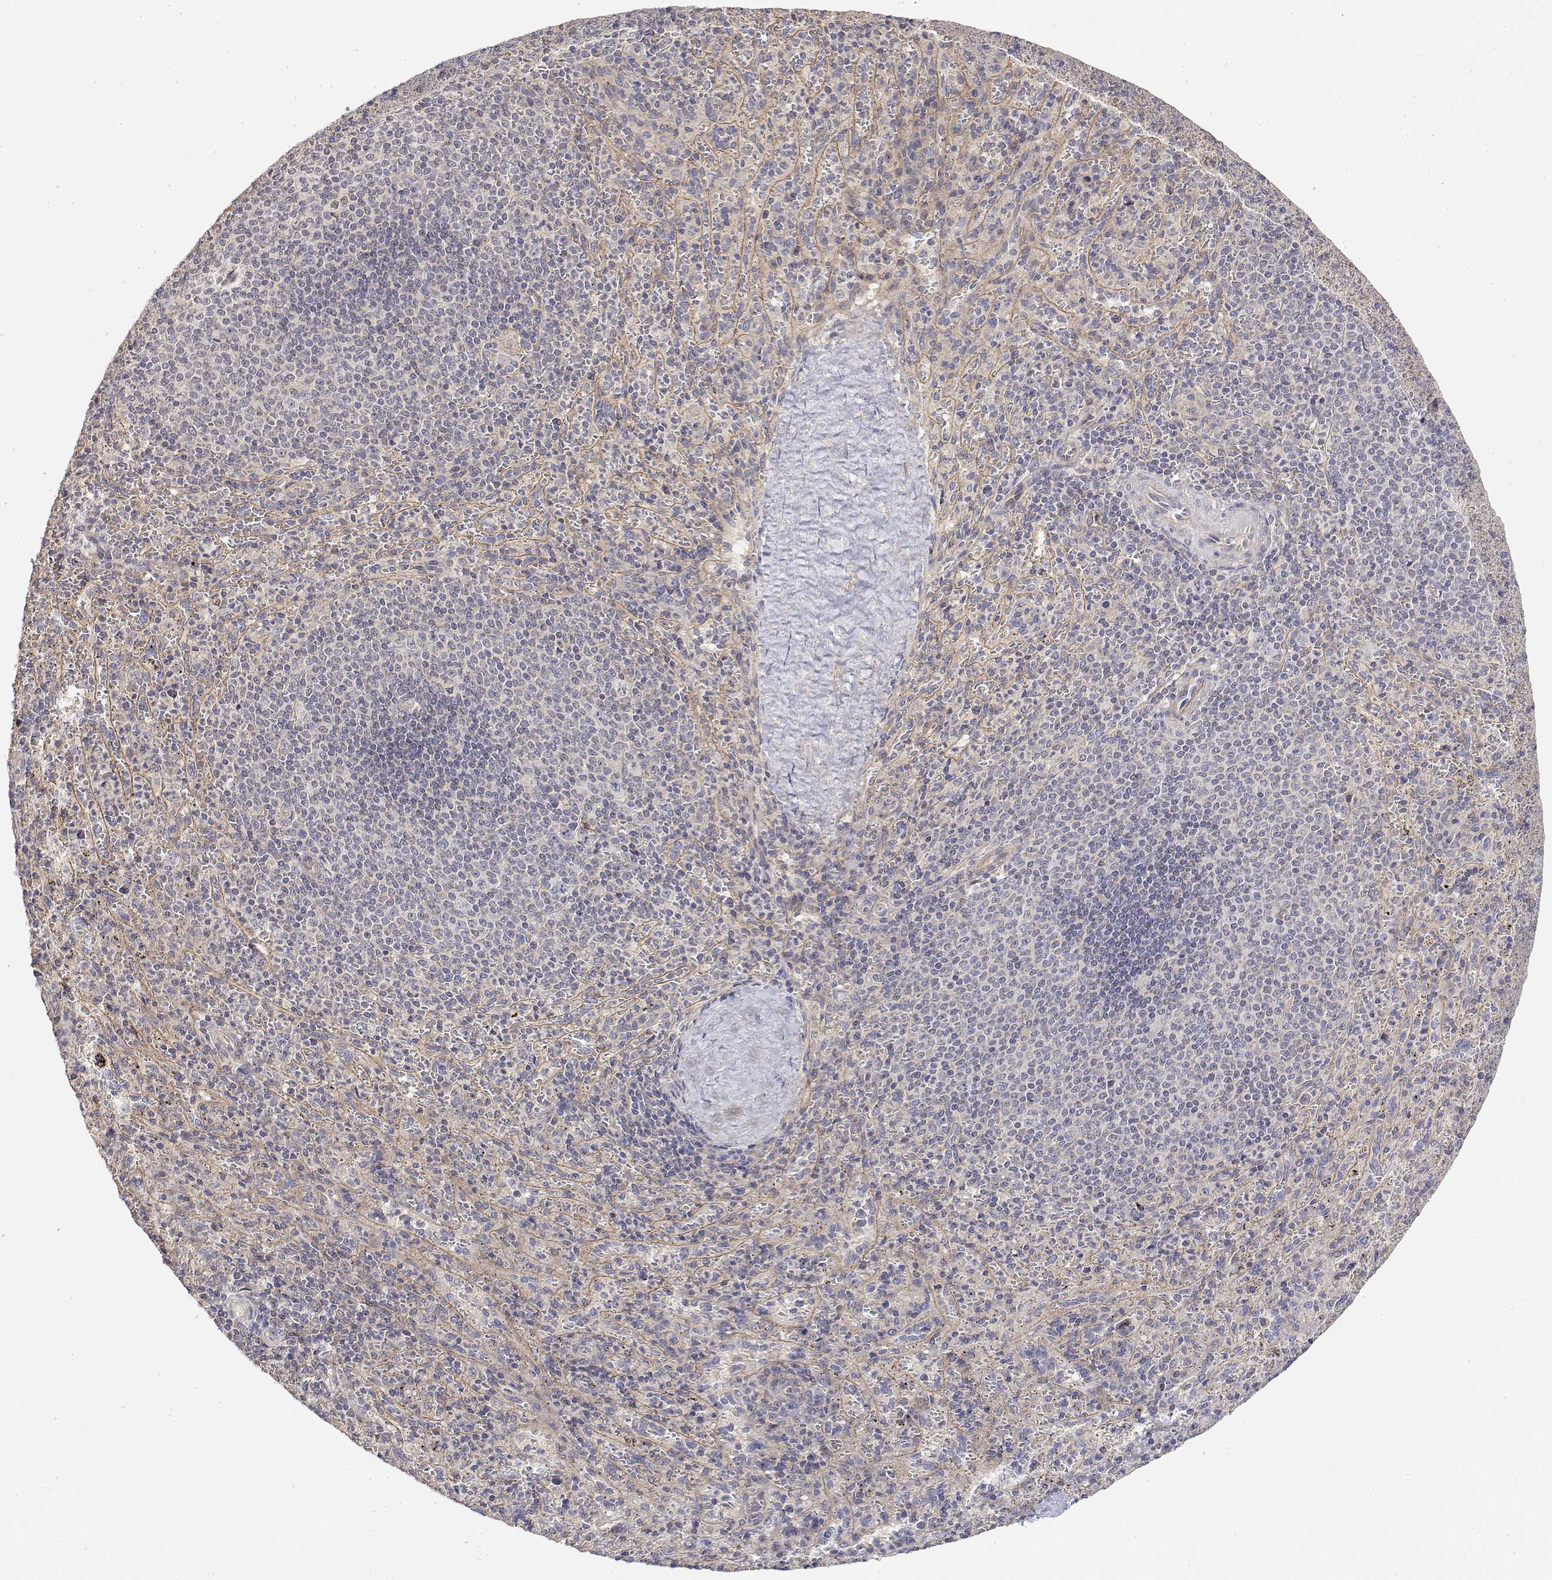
{"staining": {"intensity": "negative", "quantity": "none", "location": "none"}, "tissue": "spleen", "cell_type": "Cells in red pulp", "image_type": "normal", "snomed": [{"axis": "morphology", "description": "Normal tissue, NOS"}, {"axis": "topography", "description": "Spleen"}], "caption": "High magnification brightfield microscopy of normal spleen stained with DAB (3,3'-diaminobenzidine) (brown) and counterstained with hematoxylin (blue): cells in red pulp show no significant expression.", "gene": "LONRF3", "patient": {"sex": "male", "age": 57}}